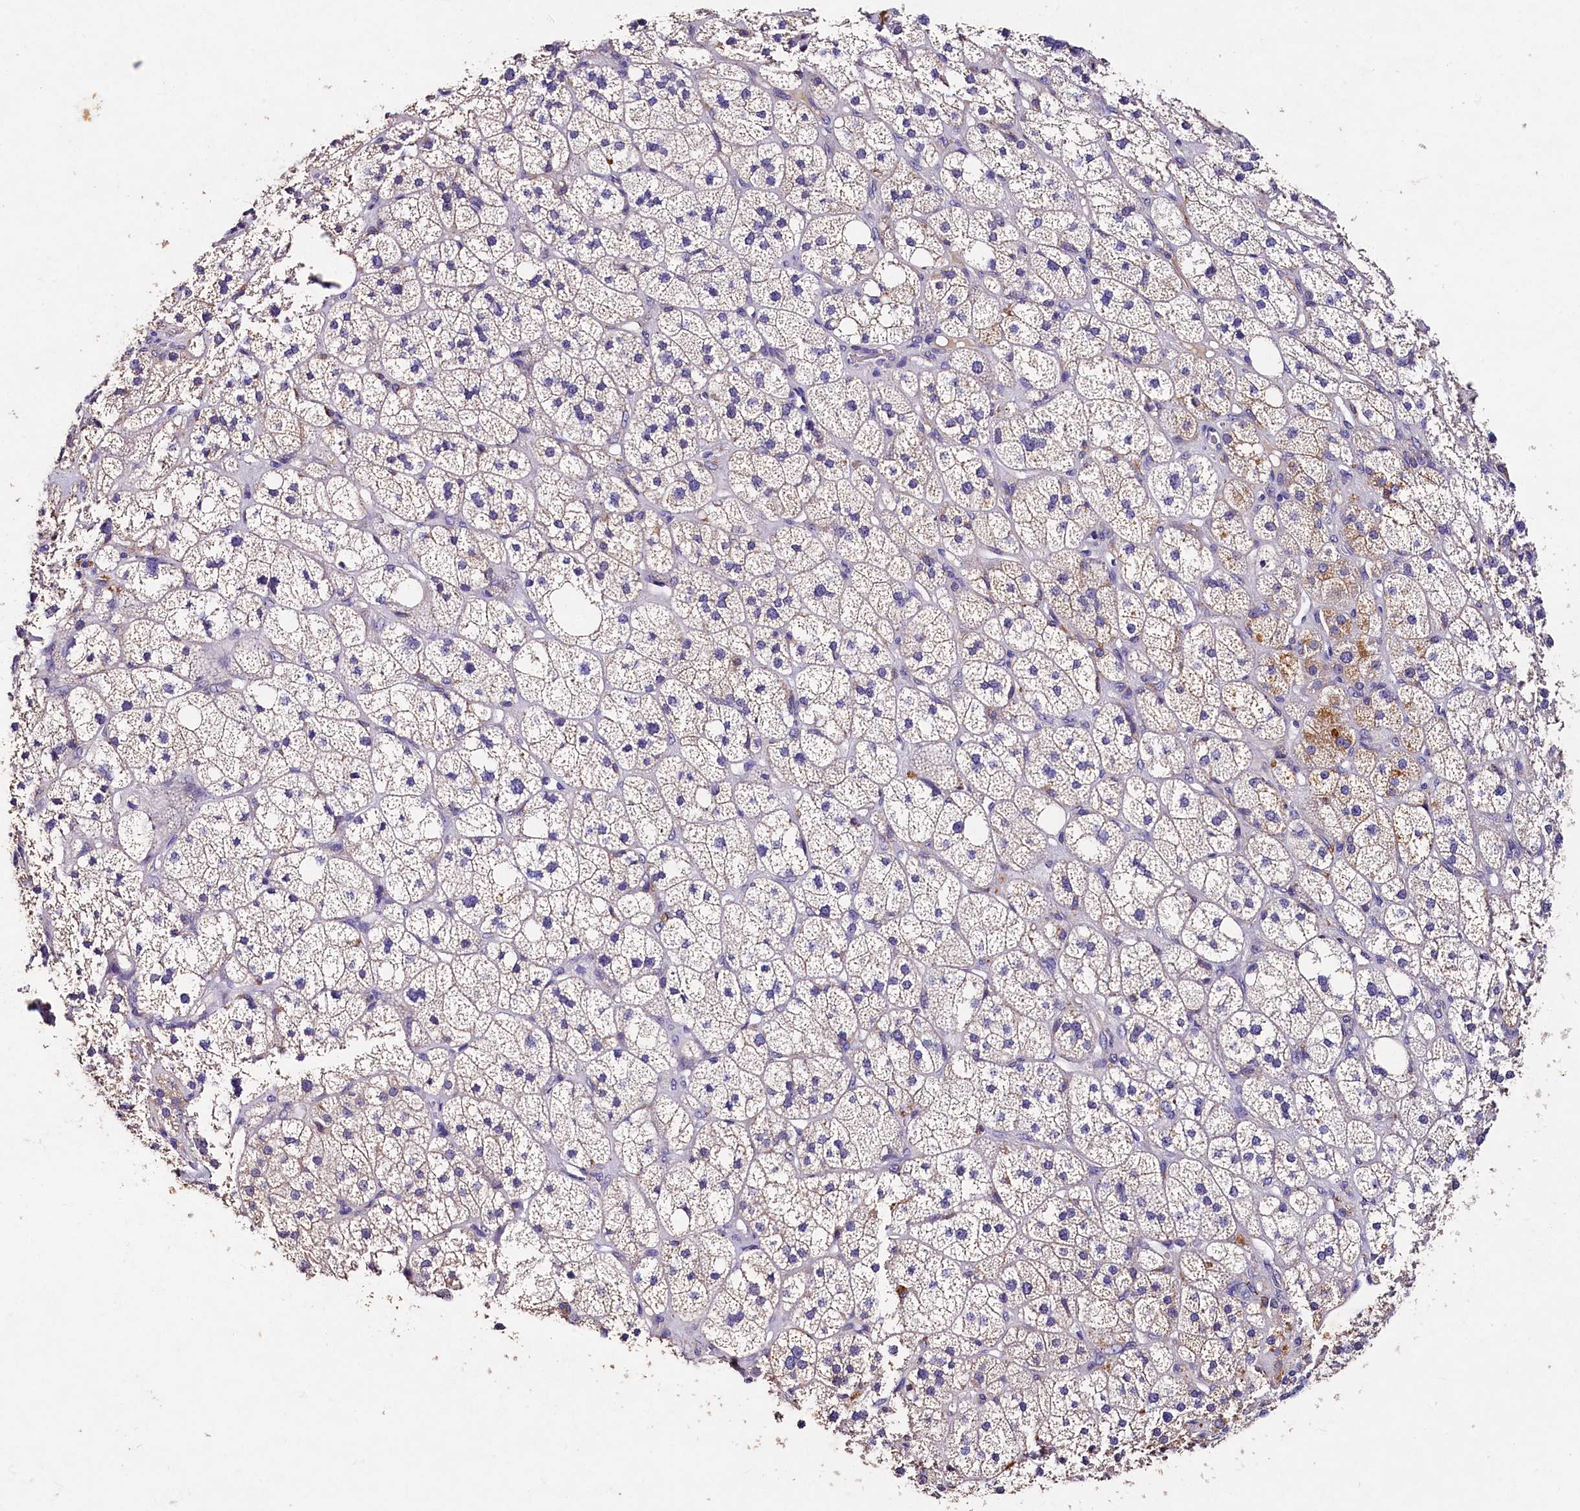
{"staining": {"intensity": "weak", "quantity": "<25%", "location": "cytoplasmic/membranous"}, "tissue": "adrenal gland", "cell_type": "Glandular cells", "image_type": "normal", "snomed": [{"axis": "morphology", "description": "Normal tissue, NOS"}, {"axis": "topography", "description": "Adrenal gland"}], "caption": "There is no significant staining in glandular cells of adrenal gland. The staining was performed using DAB to visualize the protein expression in brown, while the nuclei were stained in blue with hematoxylin (Magnification: 20x).", "gene": "ST7L", "patient": {"sex": "male", "age": 61}}